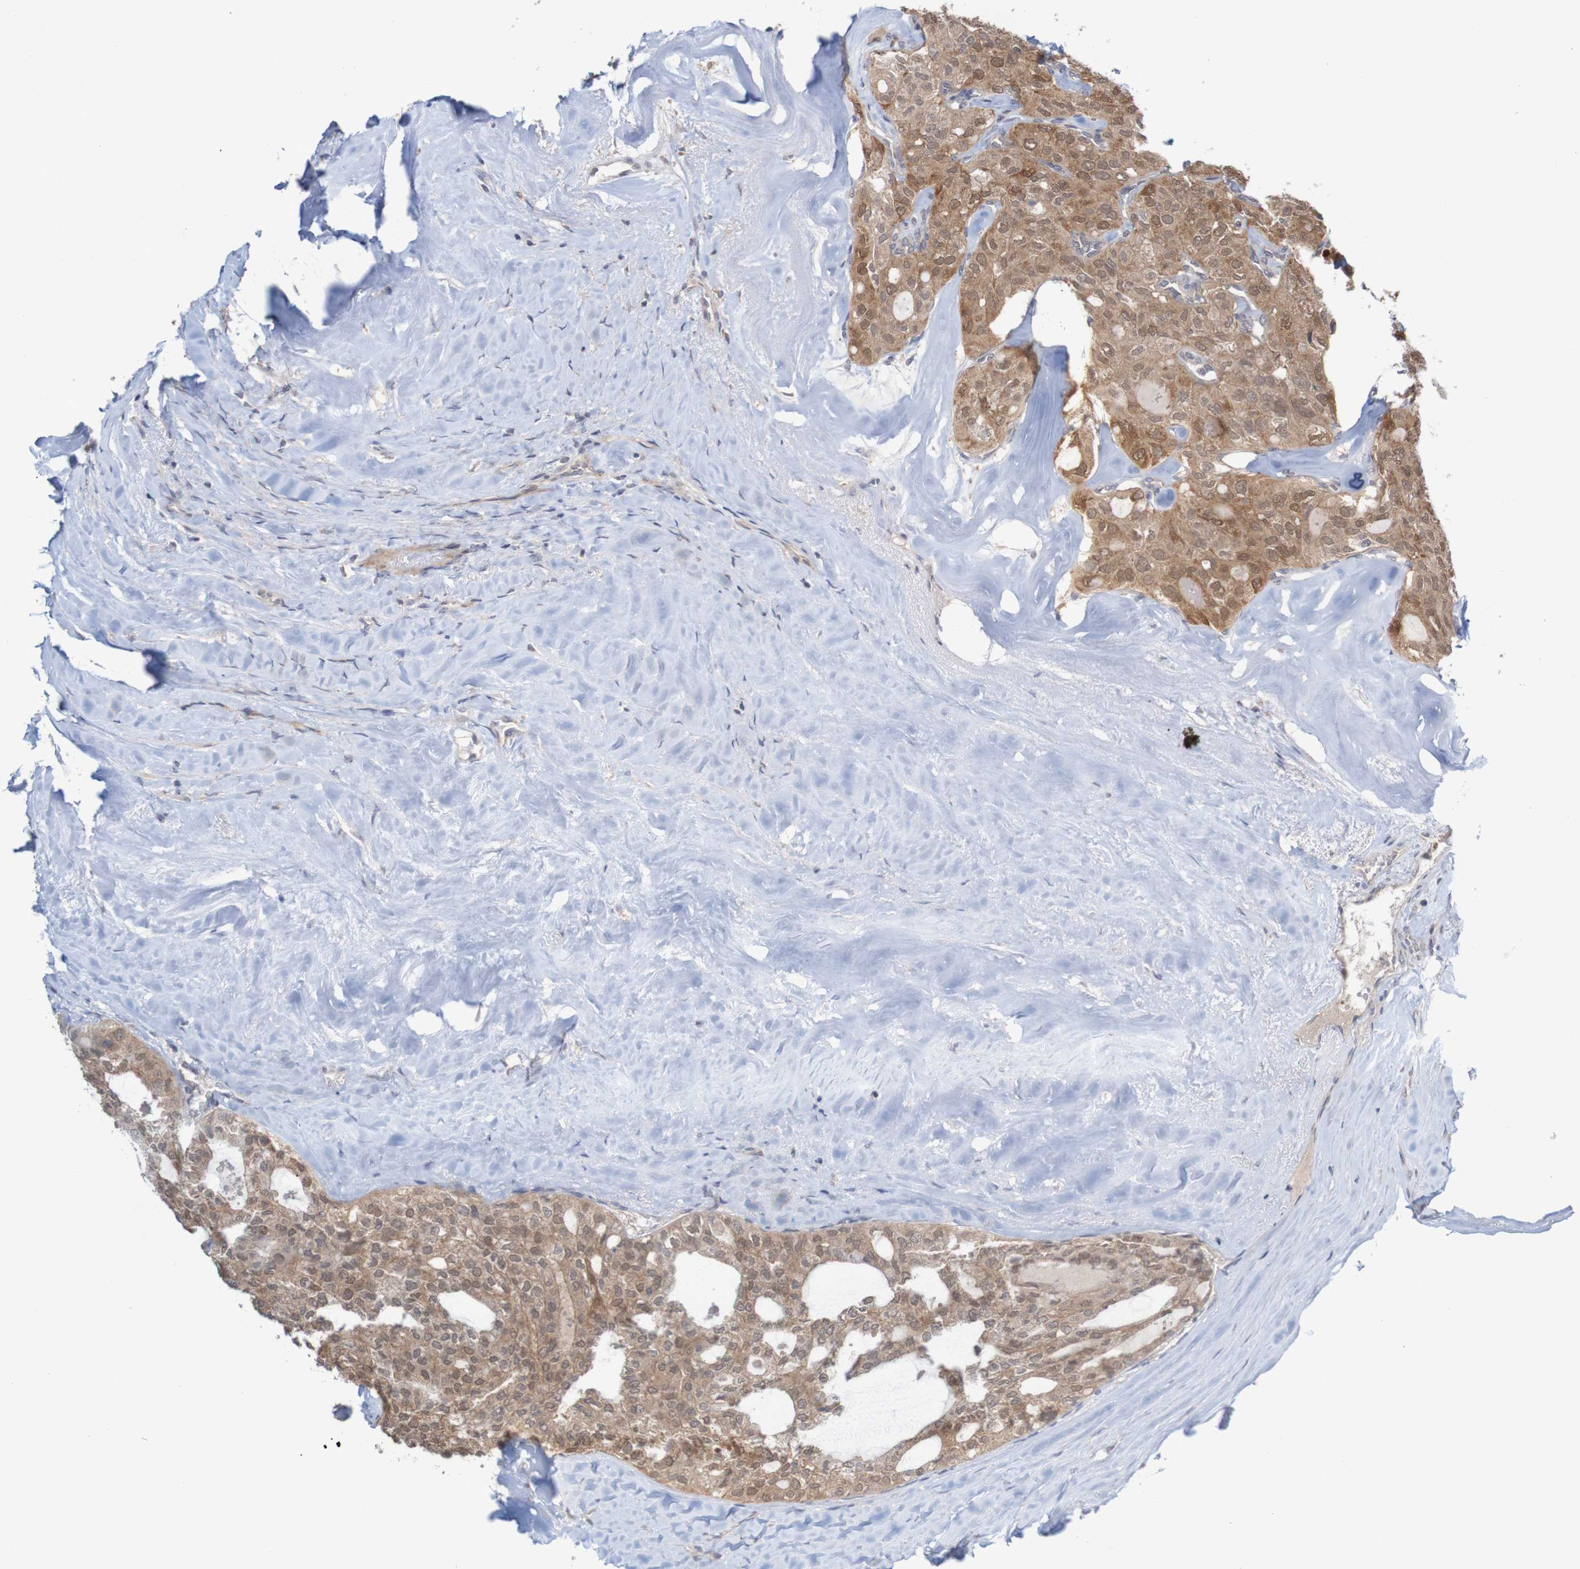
{"staining": {"intensity": "moderate", "quantity": ">75%", "location": "cytoplasmic/membranous"}, "tissue": "thyroid cancer", "cell_type": "Tumor cells", "image_type": "cancer", "snomed": [{"axis": "morphology", "description": "Follicular adenoma carcinoma, NOS"}, {"axis": "topography", "description": "Thyroid gland"}], "caption": "Protein staining shows moderate cytoplasmic/membranous positivity in approximately >75% of tumor cells in thyroid cancer (follicular adenoma carcinoma).", "gene": "ANKK1", "patient": {"sex": "male", "age": 75}}